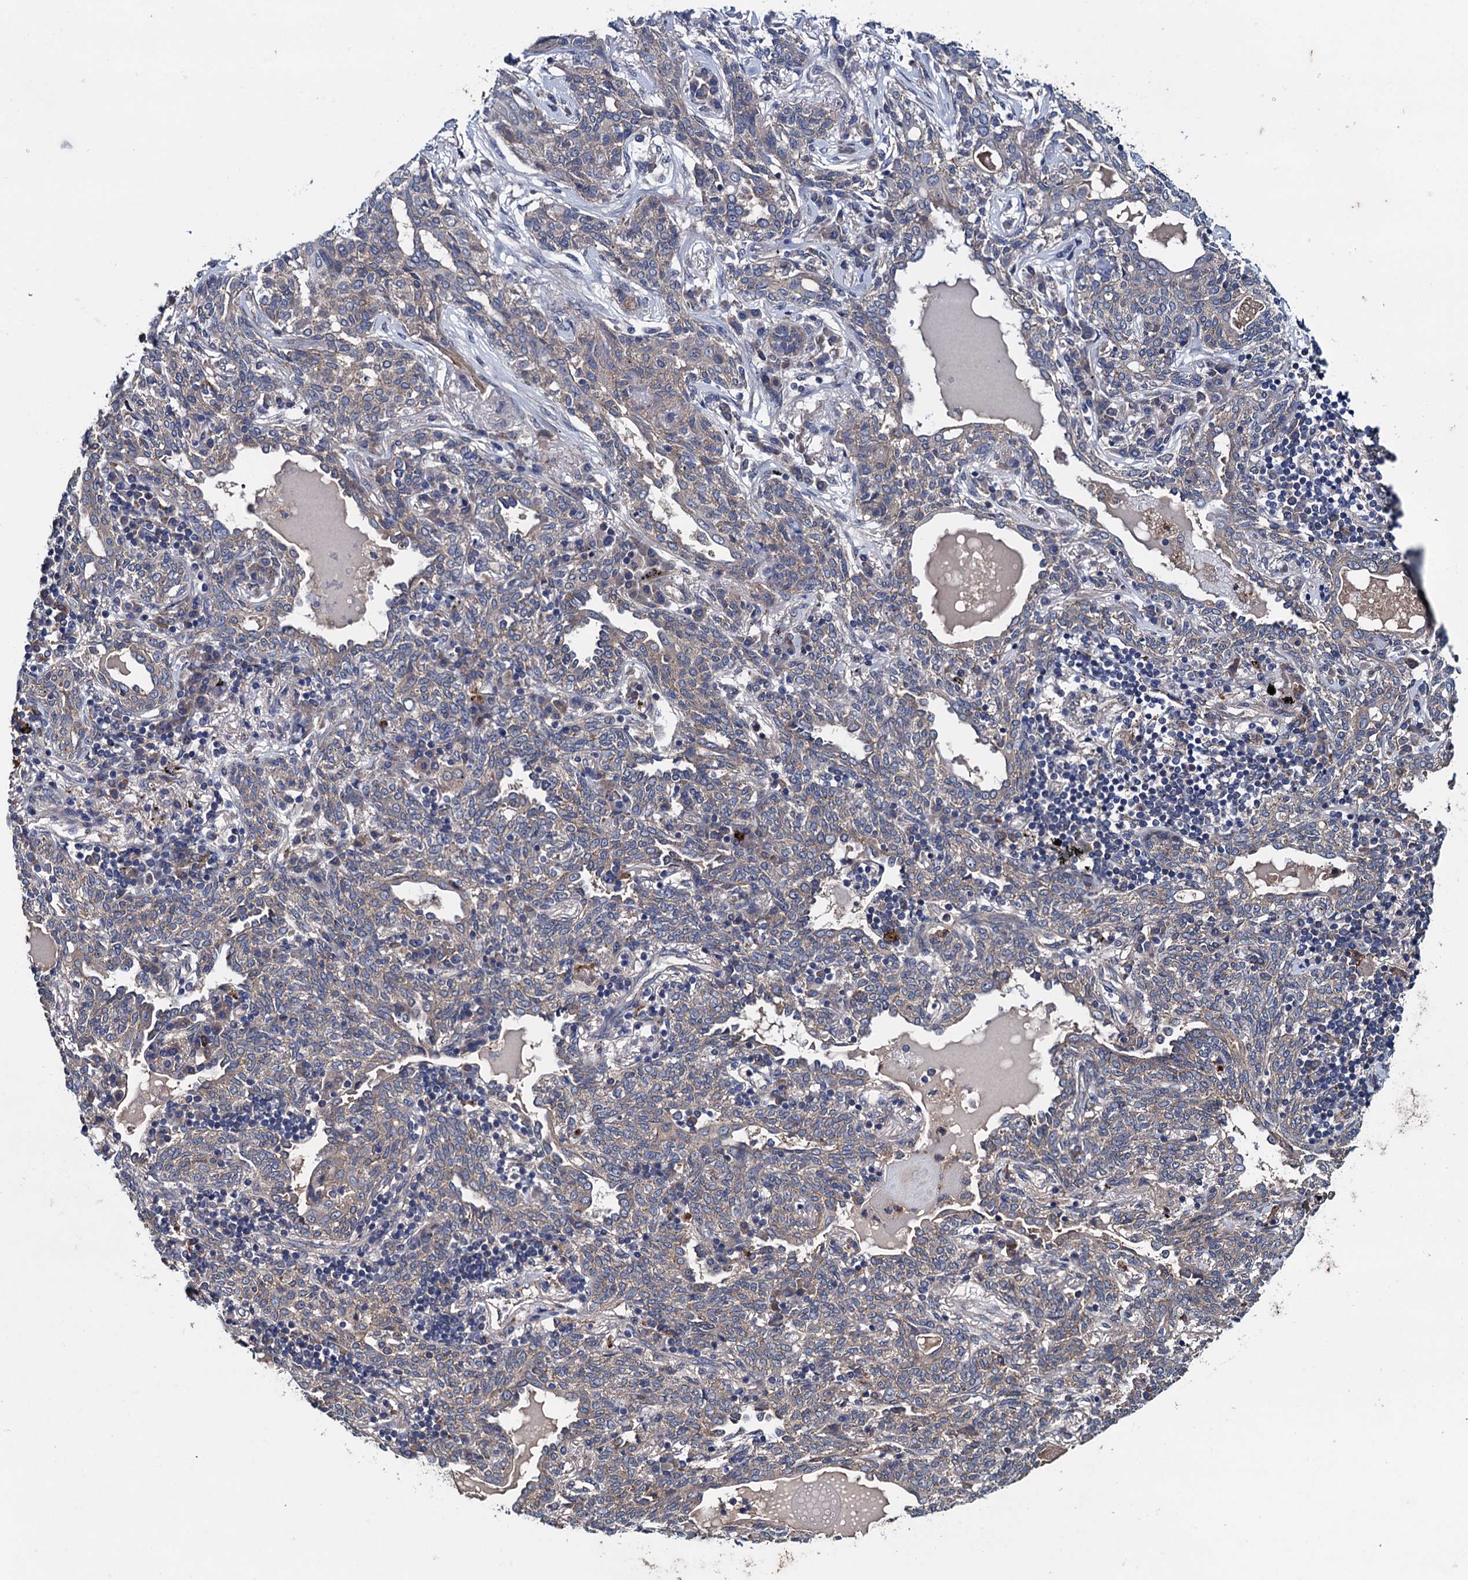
{"staining": {"intensity": "weak", "quantity": "<25%", "location": "cytoplasmic/membranous"}, "tissue": "lung cancer", "cell_type": "Tumor cells", "image_type": "cancer", "snomed": [{"axis": "morphology", "description": "Squamous cell carcinoma, NOS"}, {"axis": "topography", "description": "Lung"}], "caption": "An immunohistochemistry photomicrograph of squamous cell carcinoma (lung) is shown. There is no staining in tumor cells of squamous cell carcinoma (lung).", "gene": "BLTP3B", "patient": {"sex": "female", "age": 70}}